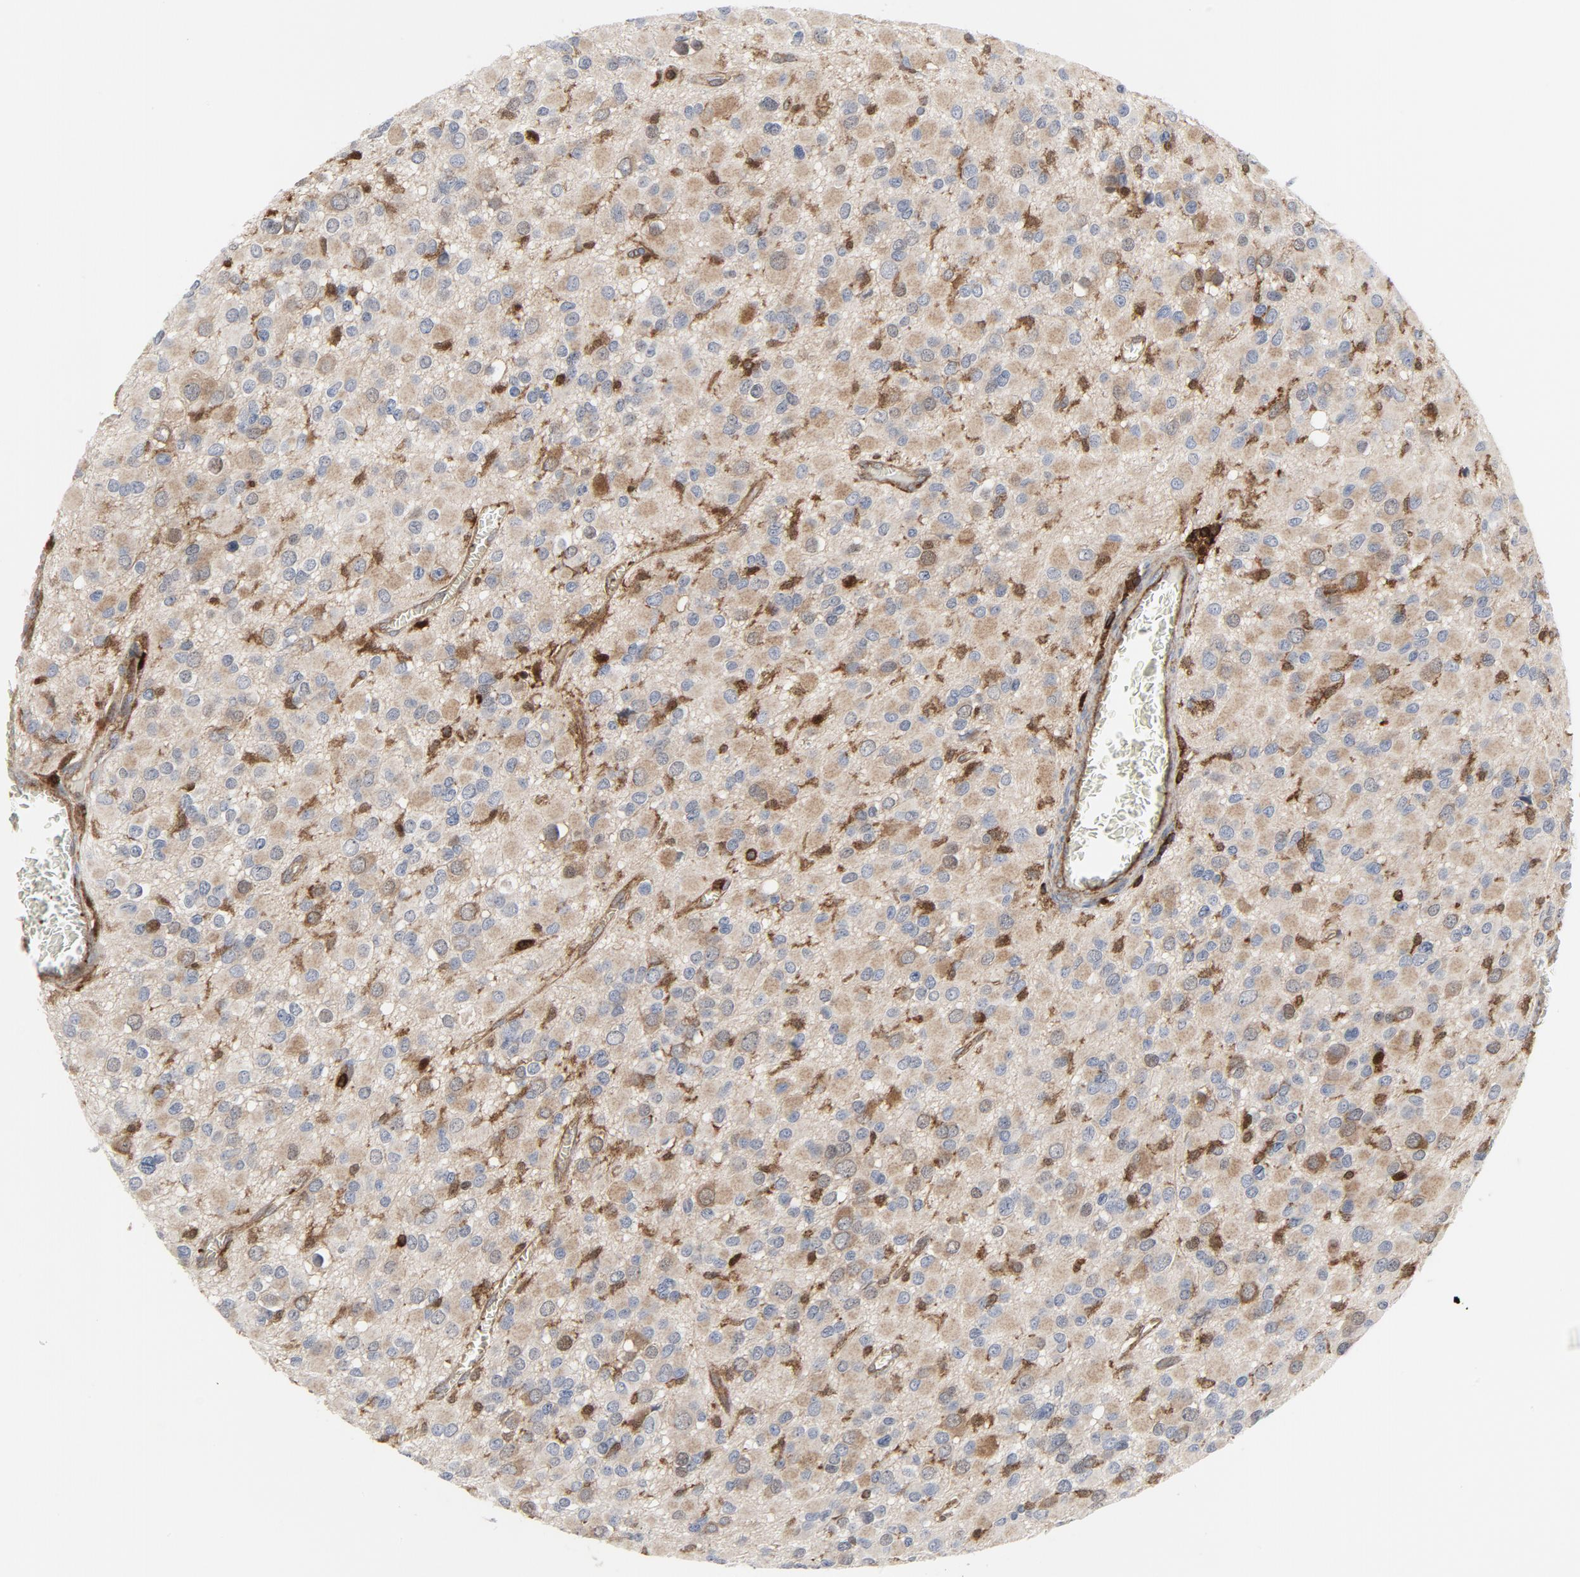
{"staining": {"intensity": "moderate", "quantity": ">75%", "location": "cytoplasmic/membranous"}, "tissue": "glioma", "cell_type": "Tumor cells", "image_type": "cancer", "snomed": [{"axis": "morphology", "description": "Glioma, malignant, Low grade"}, {"axis": "topography", "description": "Brain"}], "caption": "A micrograph of malignant glioma (low-grade) stained for a protein shows moderate cytoplasmic/membranous brown staining in tumor cells. Using DAB (brown) and hematoxylin (blue) stains, captured at high magnification using brightfield microscopy.", "gene": "YES1", "patient": {"sex": "male", "age": 42}}